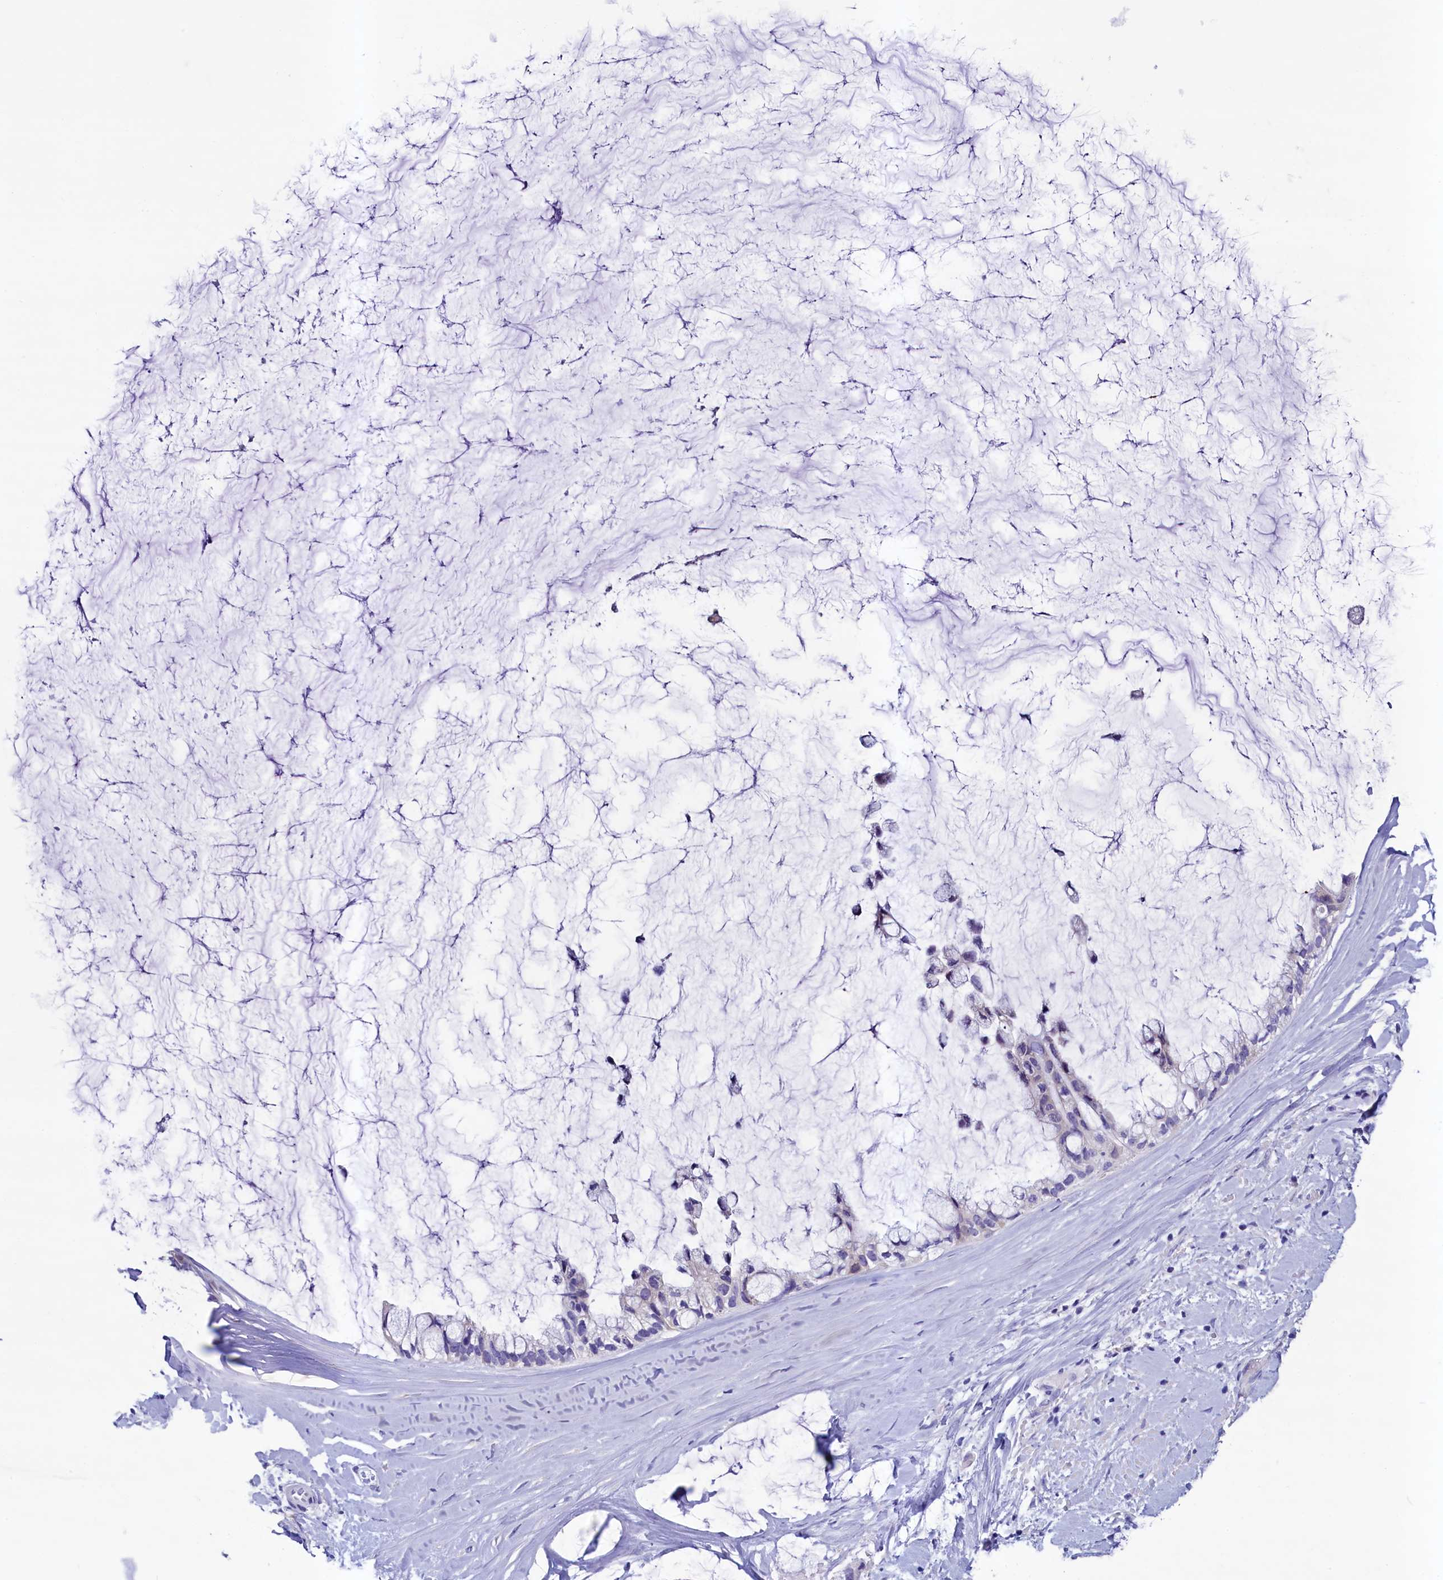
{"staining": {"intensity": "negative", "quantity": "none", "location": "none"}, "tissue": "ovarian cancer", "cell_type": "Tumor cells", "image_type": "cancer", "snomed": [{"axis": "morphology", "description": "Cystadenocarcinoma, mucinous, NOS"}, {"axis": "topography", "description": "Ovary"}], "caption": "Tumor cells show no significant protein staining in ovarian cancer.", "gene": "SCD5", "patient": {"sex": "female", "age": 39}}